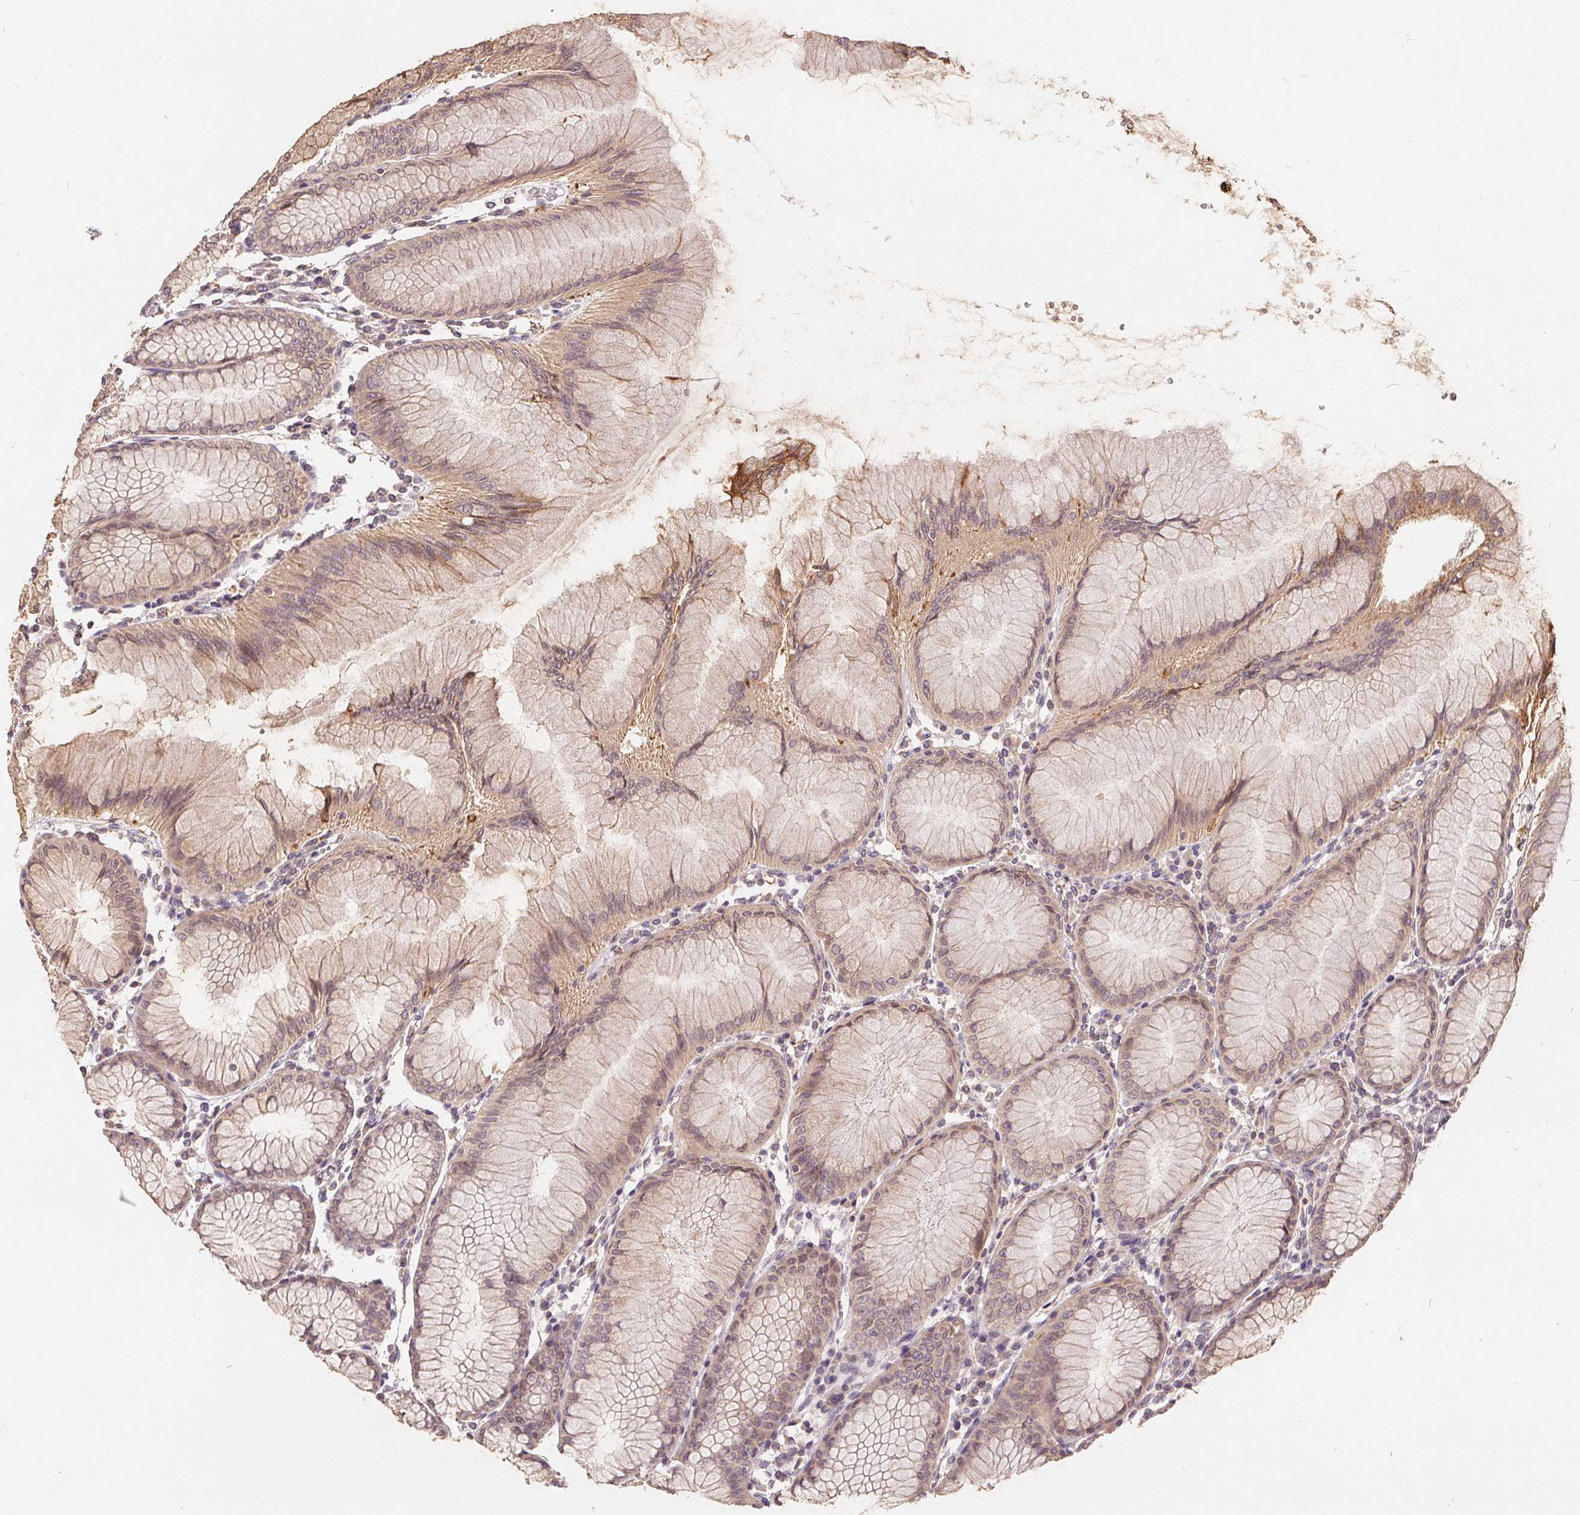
{"staining": {"intensity": "moderate", "quantity": "25%-75%", "location": "cytoplasmic/membranous"}, "tissue": "stomach", "cell_type": "Glandular cells", "image_type": "normal", "snomed": [{"axis": "morphology", "description": "Normal tissue, NOS"}, {"axis": "topography", "description": "Stomach"}], "caption": "Stomach stained for a protein demonstrates moderate cytoplasmic/membranous positivity in glandular cells. (DAB (3,3'-diaminobenzidine) IHC with brightfield microscopy, high magnification).", "gene": "CDIPT", "patient": {"sex": "female", "age": 57}}